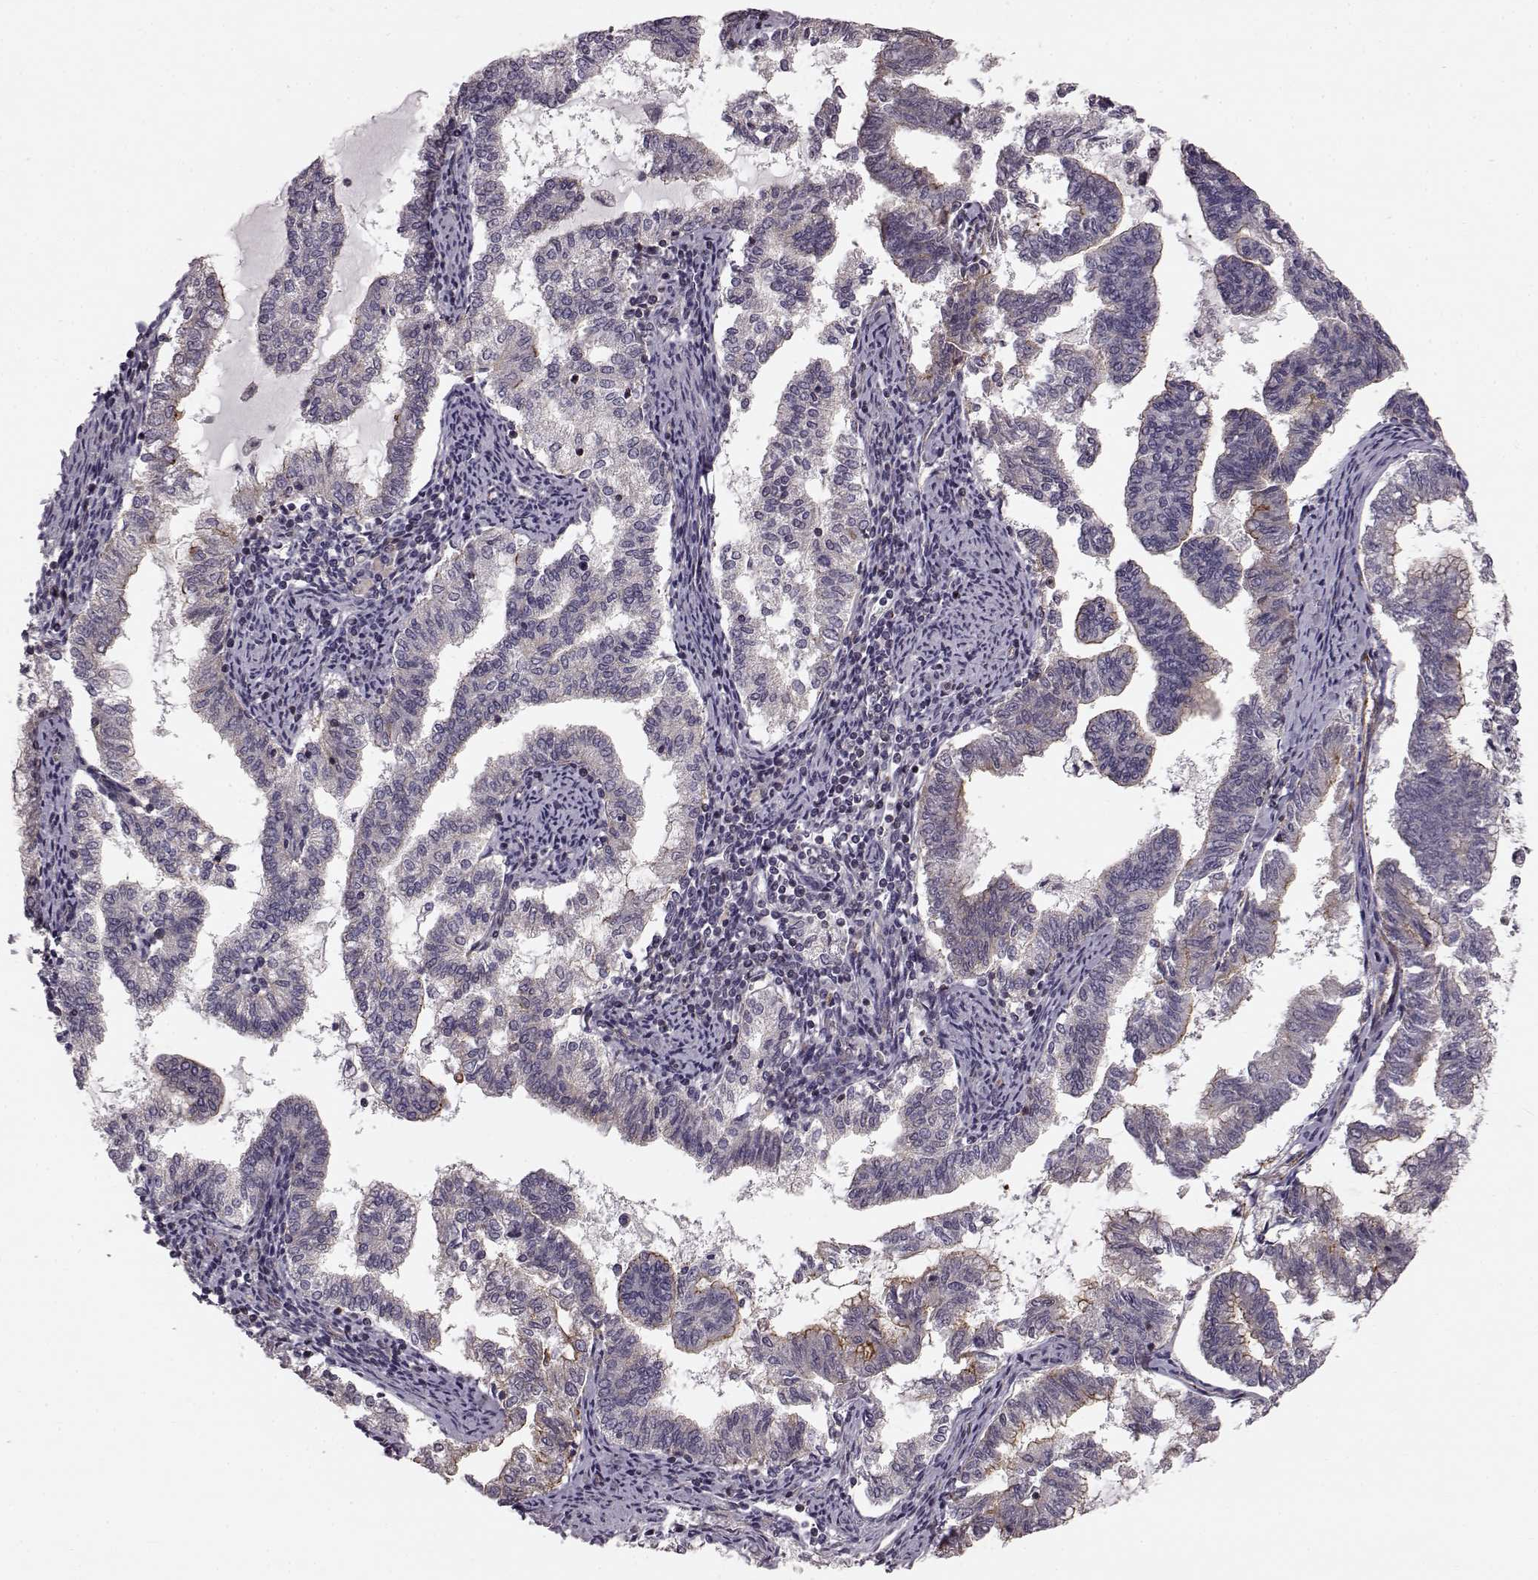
{"staining": {"intensity": "weak", "quantity": "<25%", "location": "cytoplasmic/membranous"}, "tissue": "endometrial cancer", "cell_type": "Tumor cells", "image_type": "cancer", "snomed": [{"axis": "morphology", "description": "Adenocarcinoma, NOS"}, {"axis": "topography", "description": "Endometrium"}], "caption": "There is no significant expression in tumor cells of endometrial cancer. The staining was performed using DAB to visualize the protein expression in brown, while the nuclei were stained in blue with hematoxylin (Magnification: 20x).", "gene": "SLC22A18", "patient": {"sex": "female", "age": 79}}